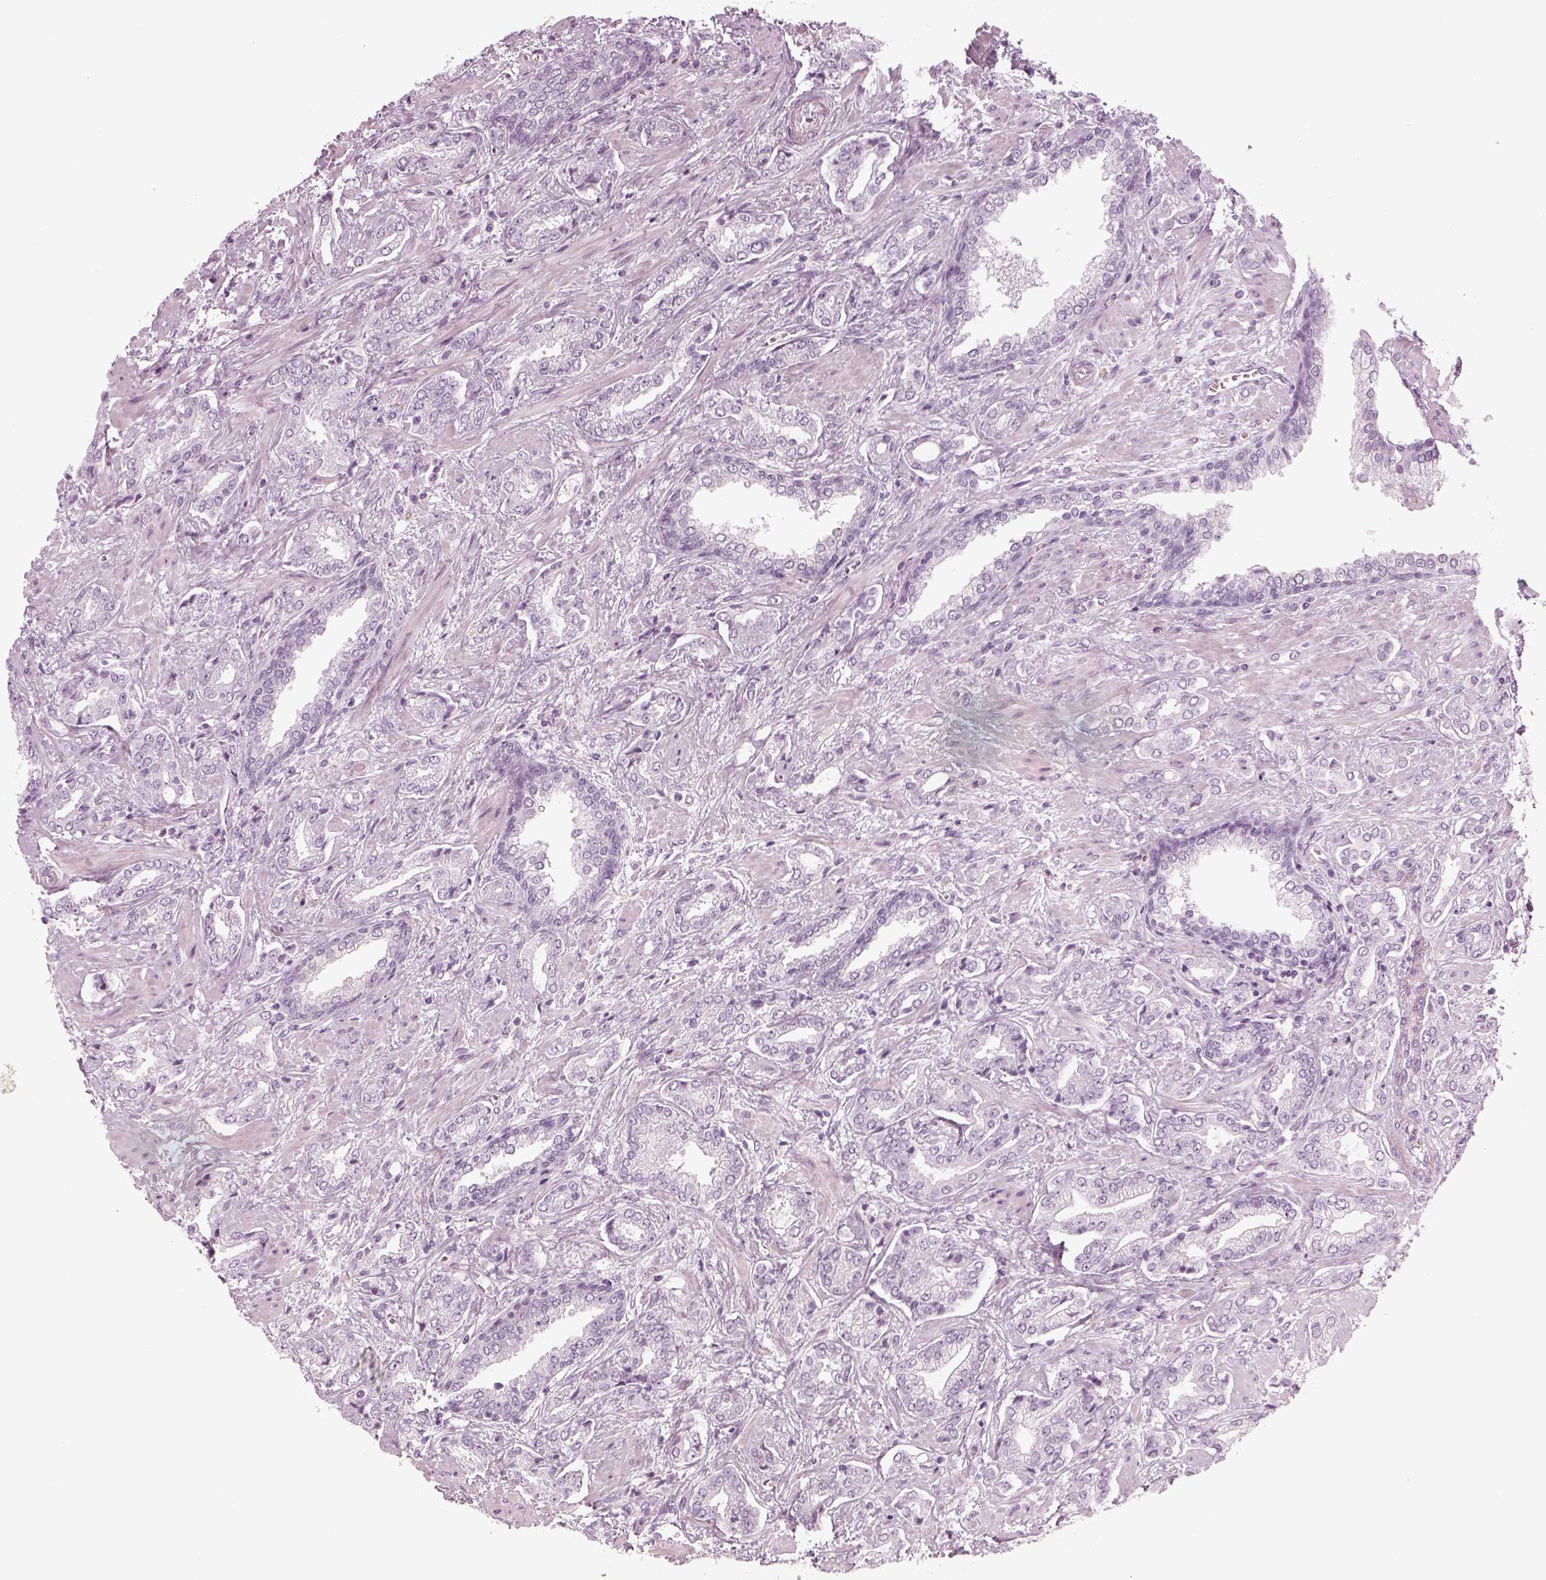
{"staining": {"intensity": "negative", "quantity": "none", "location": "none"}, "tissue": "prostate cancer", "cell_type": "Tumor cells", "image_type": "cancer", "snomed": [{"axis": "morphology", "description": "Adenocarcinoma, Low grade"}, {"axis": "topography", "description": "Prostate"}], "caption": "Photomicrograph shows no significant protein staining in tumor cells of prostate cancer (low-grade adenocarcinoma). (DAB immunohistochemistry (IHC), high magnification).", "gene": "GAS2L2", "patient": {"sex": "male", "age": 61}}